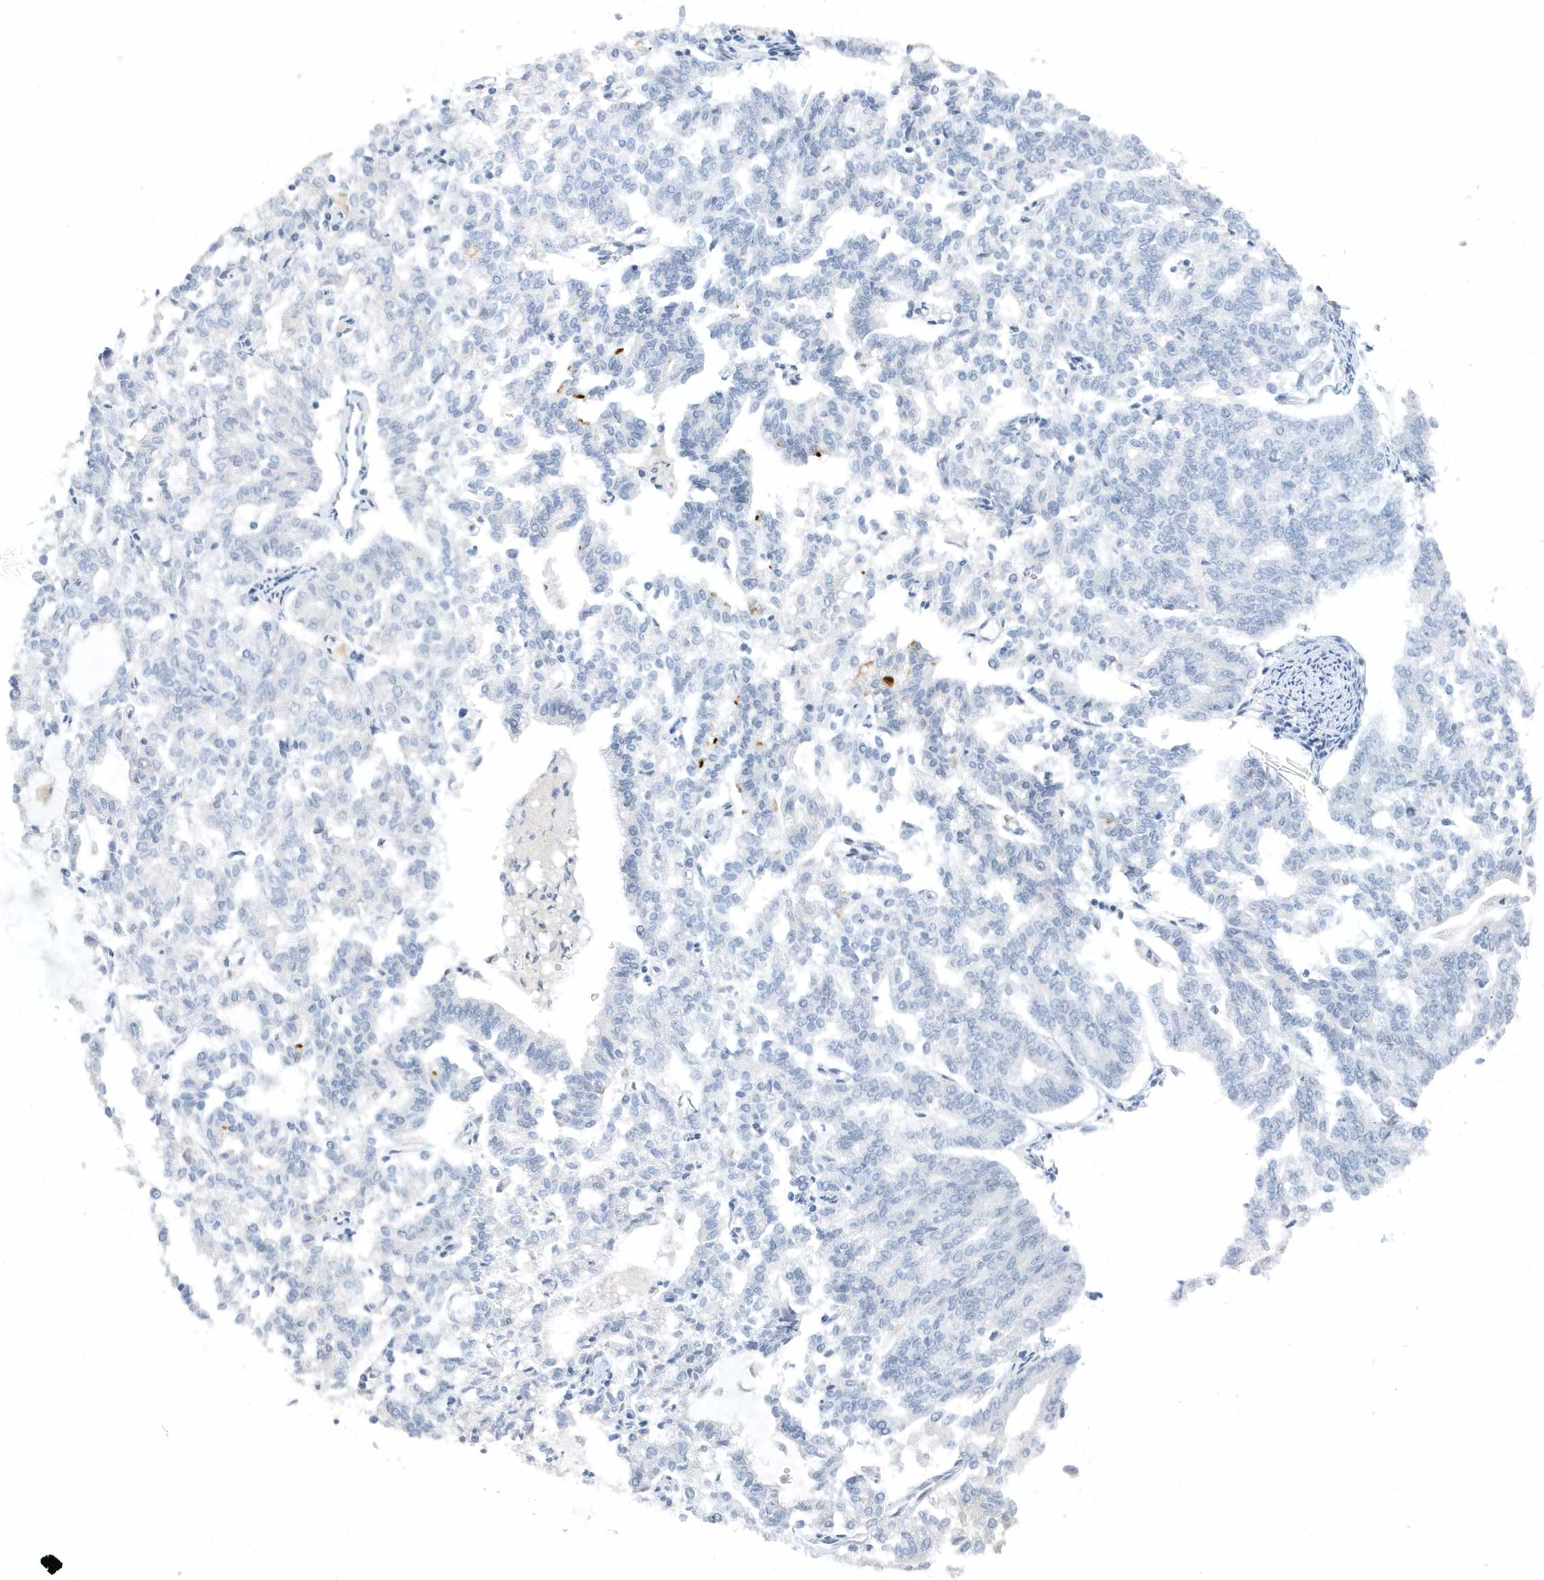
{"staining": {"intensity": "negative", "quantity": "none", "location": "none"}, "tissue": "endometrial cancer", "cell_type": "Tumor cells", "image_type": "cancer", "snomed": [{"axis": "morphology", "description": "Adenocarcinoma, NOS"}, {"axis": "topography", "description": "Endometrium"}], "caption": "Immunohistochemistry micrograph of adenocarcinoma (endometrial) stained for a protein (brown), which demonstrates no positivity in tumor cells.", "gene": "RPF2", "patient": {"sex": "female", "age": 79}}